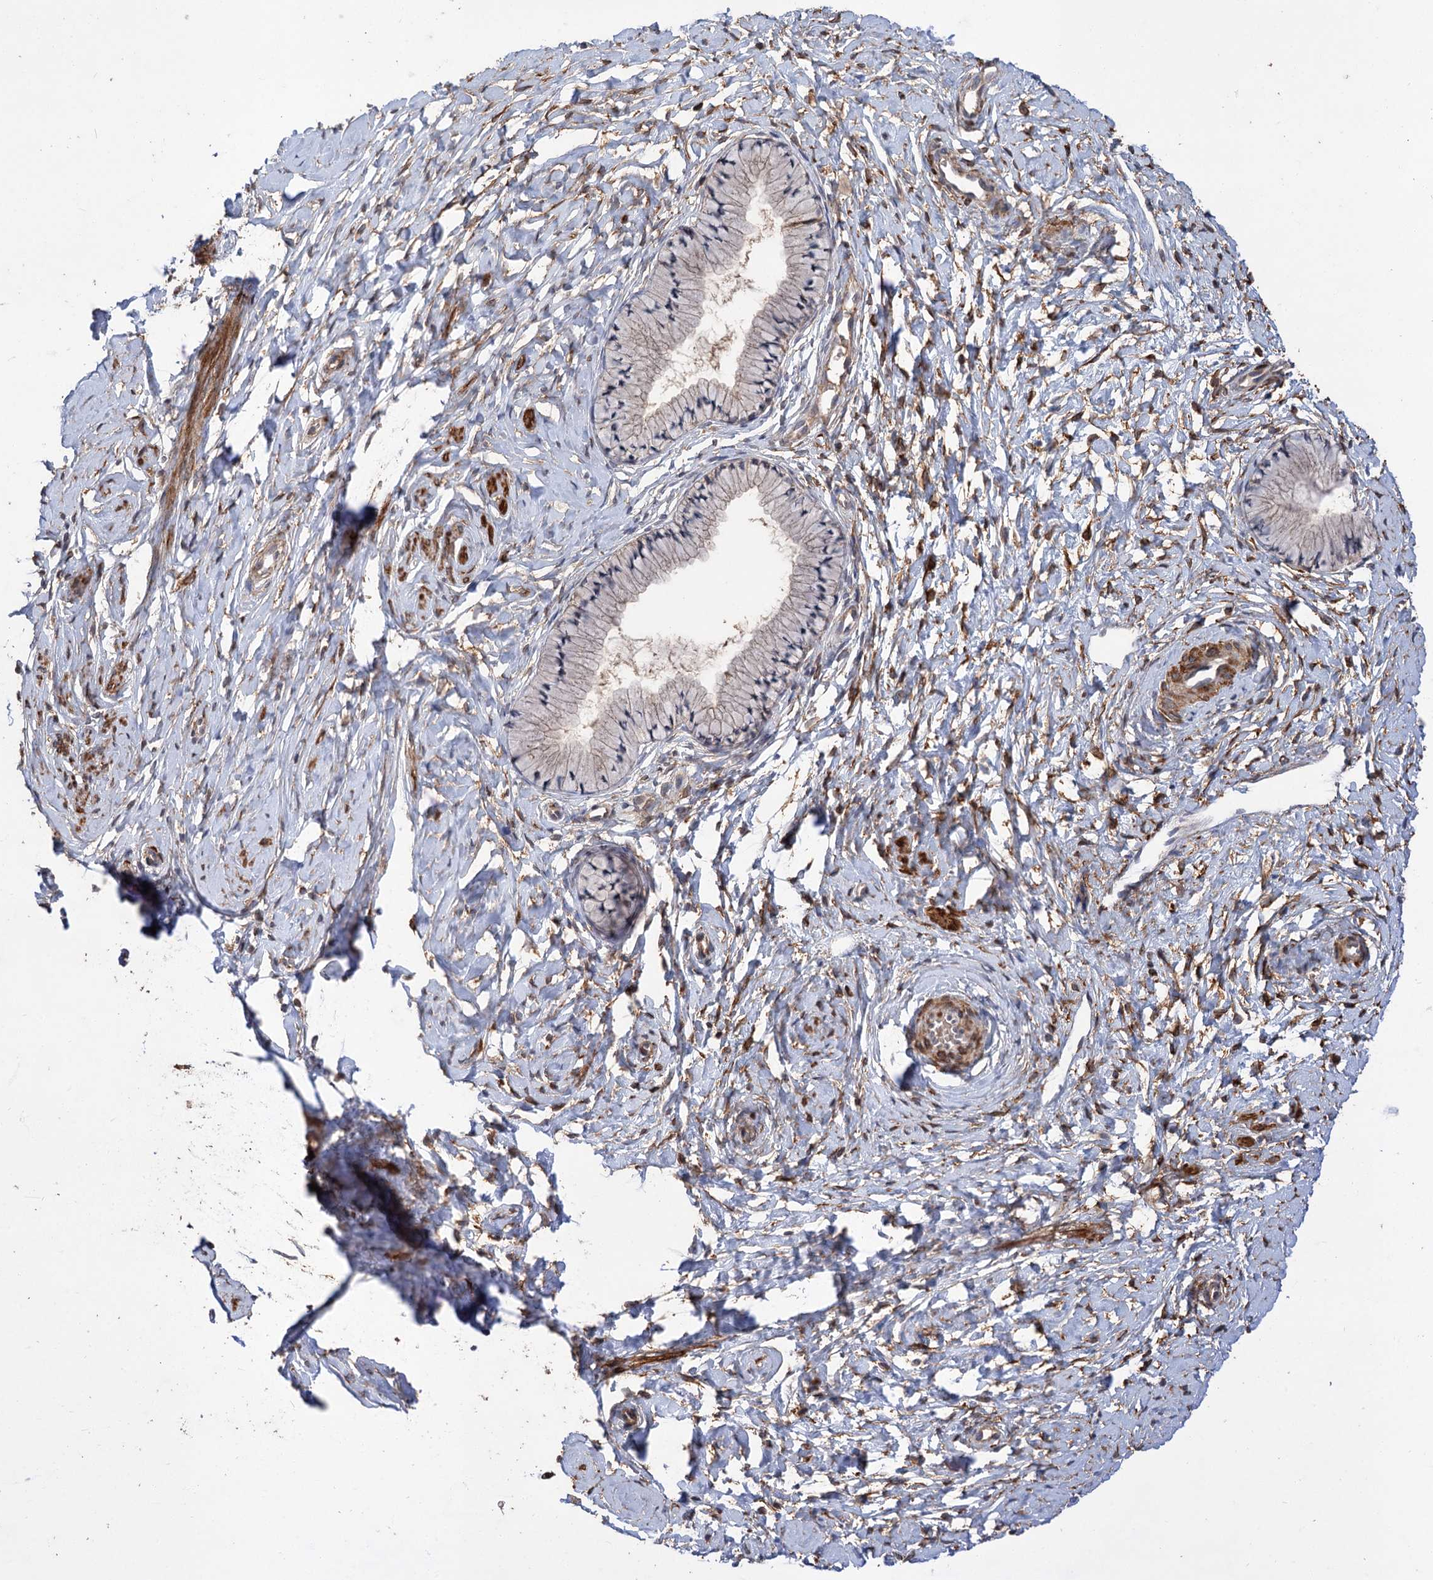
{"staining": {"intensity": "weak", "quantity": "25%-75%", "location": "cytoplasmic/membranous"}, "tissue": "cervix", "cell_type": "Glandular cells", "image_type": "normal", "snomed": [{"axis": "morphology", "description": "Normal tissue, NOS"}, {"axis": "topography", "description": "Cervix"}], "caption": "DAB (3,3'-diaminobenzidine) immunohistochemical staining of unremarkable cervix reveals weak cytoplasmic/membranous protein expression in about 25%-75% of glandular cells.", "gene": "FBXW8", "patient": {"sex": "female", "age": 33}}